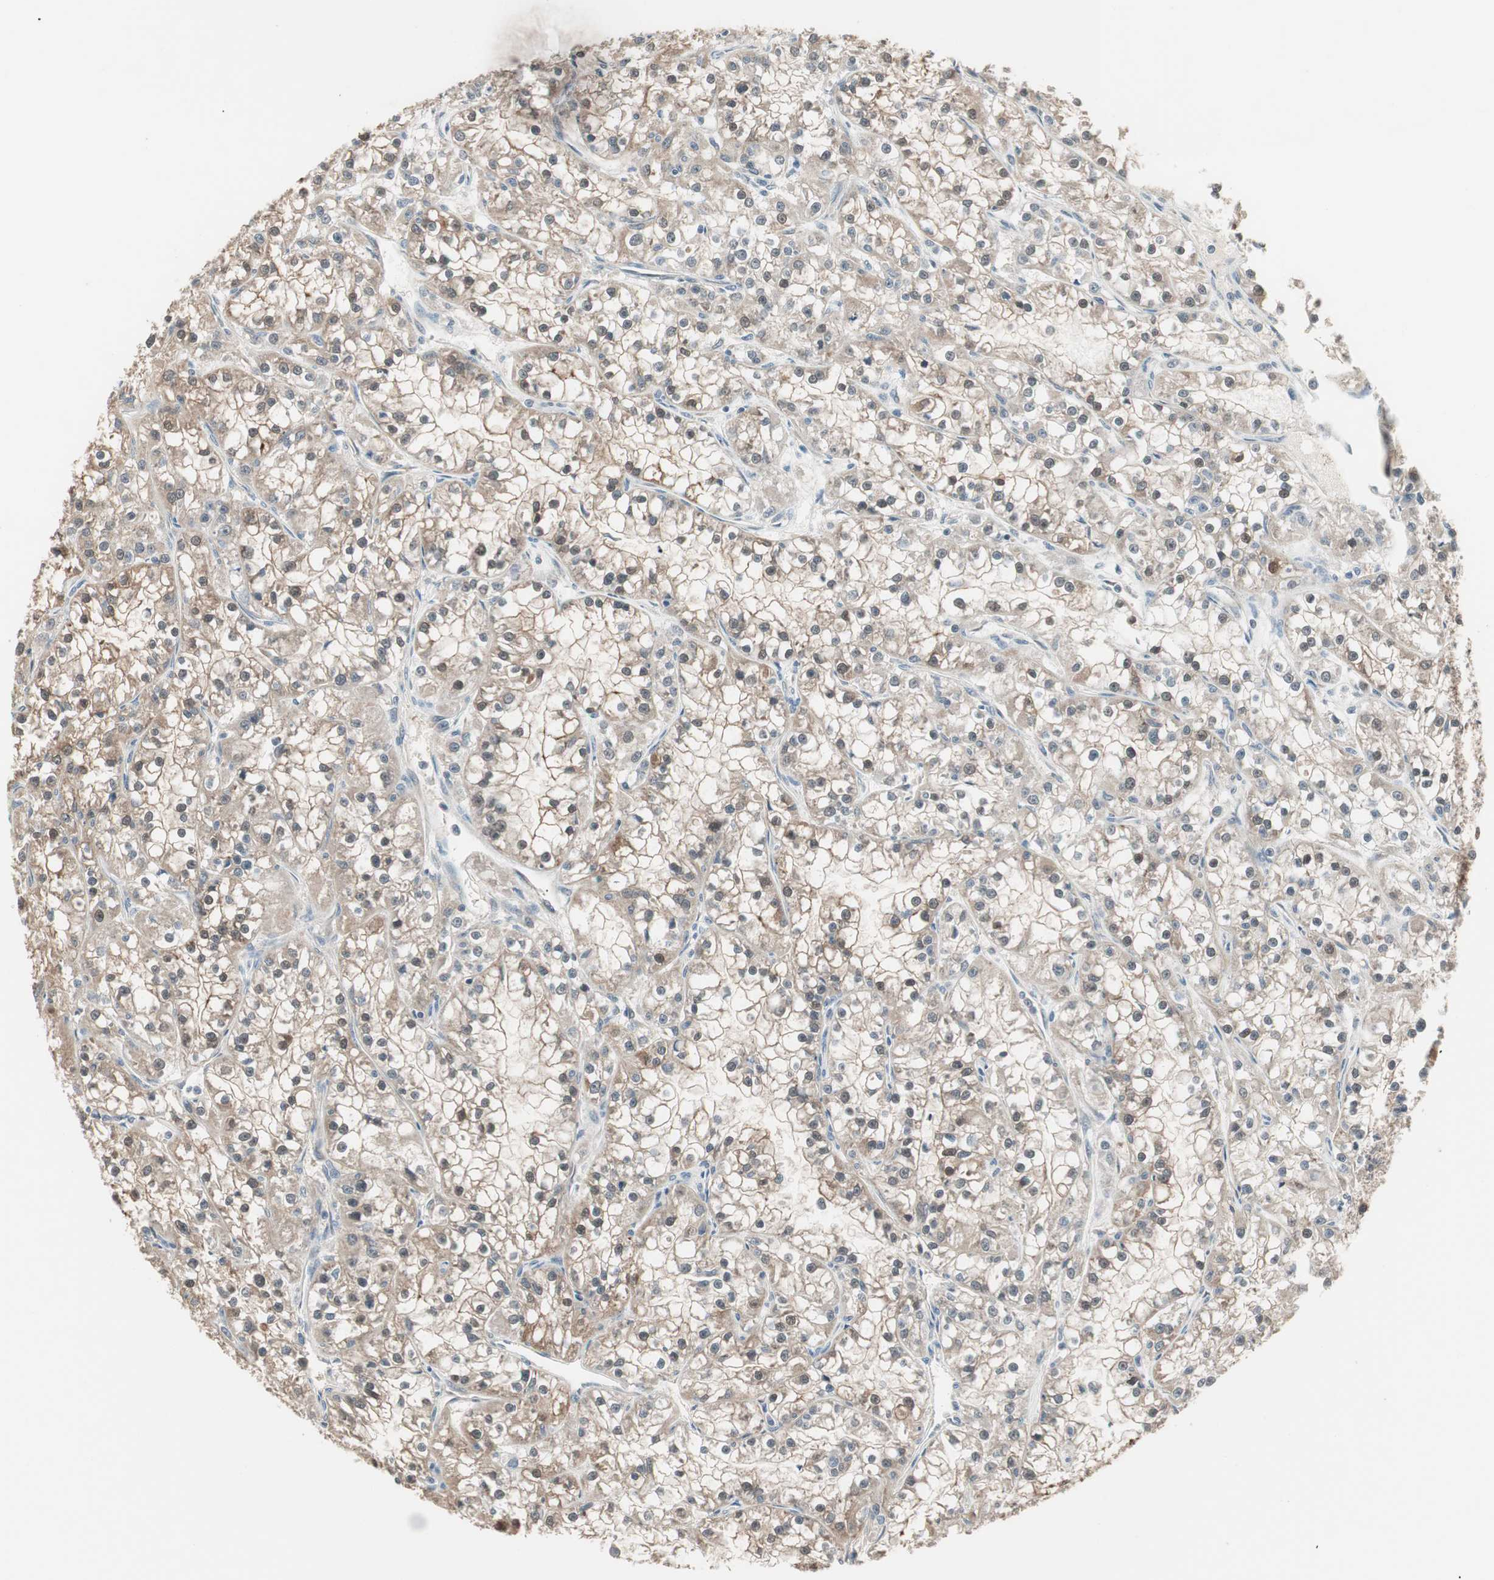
{"staining": {"intensity": "moderate", "quantity": ">75%", "location": "cytoplasmic/membranous,nuclear"}, "tissue": "renal cancer", "cell_type": "Tumor cells", "image_type": "cancer", "snomed": [{"axis": "morphology", "description": "Adenocarcinoma, NOS"}, {"axis": "topography", "description": "Kidney"}], "caption": "Adenocarcinoma (renal) stained for a protein shows moderate cytoplasmic/membranous and nuclear positivity in tumor cells. (IHC, brightfield microscopy, high magnification).", "gene": "PDZK1", "patient": {"sex": "female", "age": 52}}